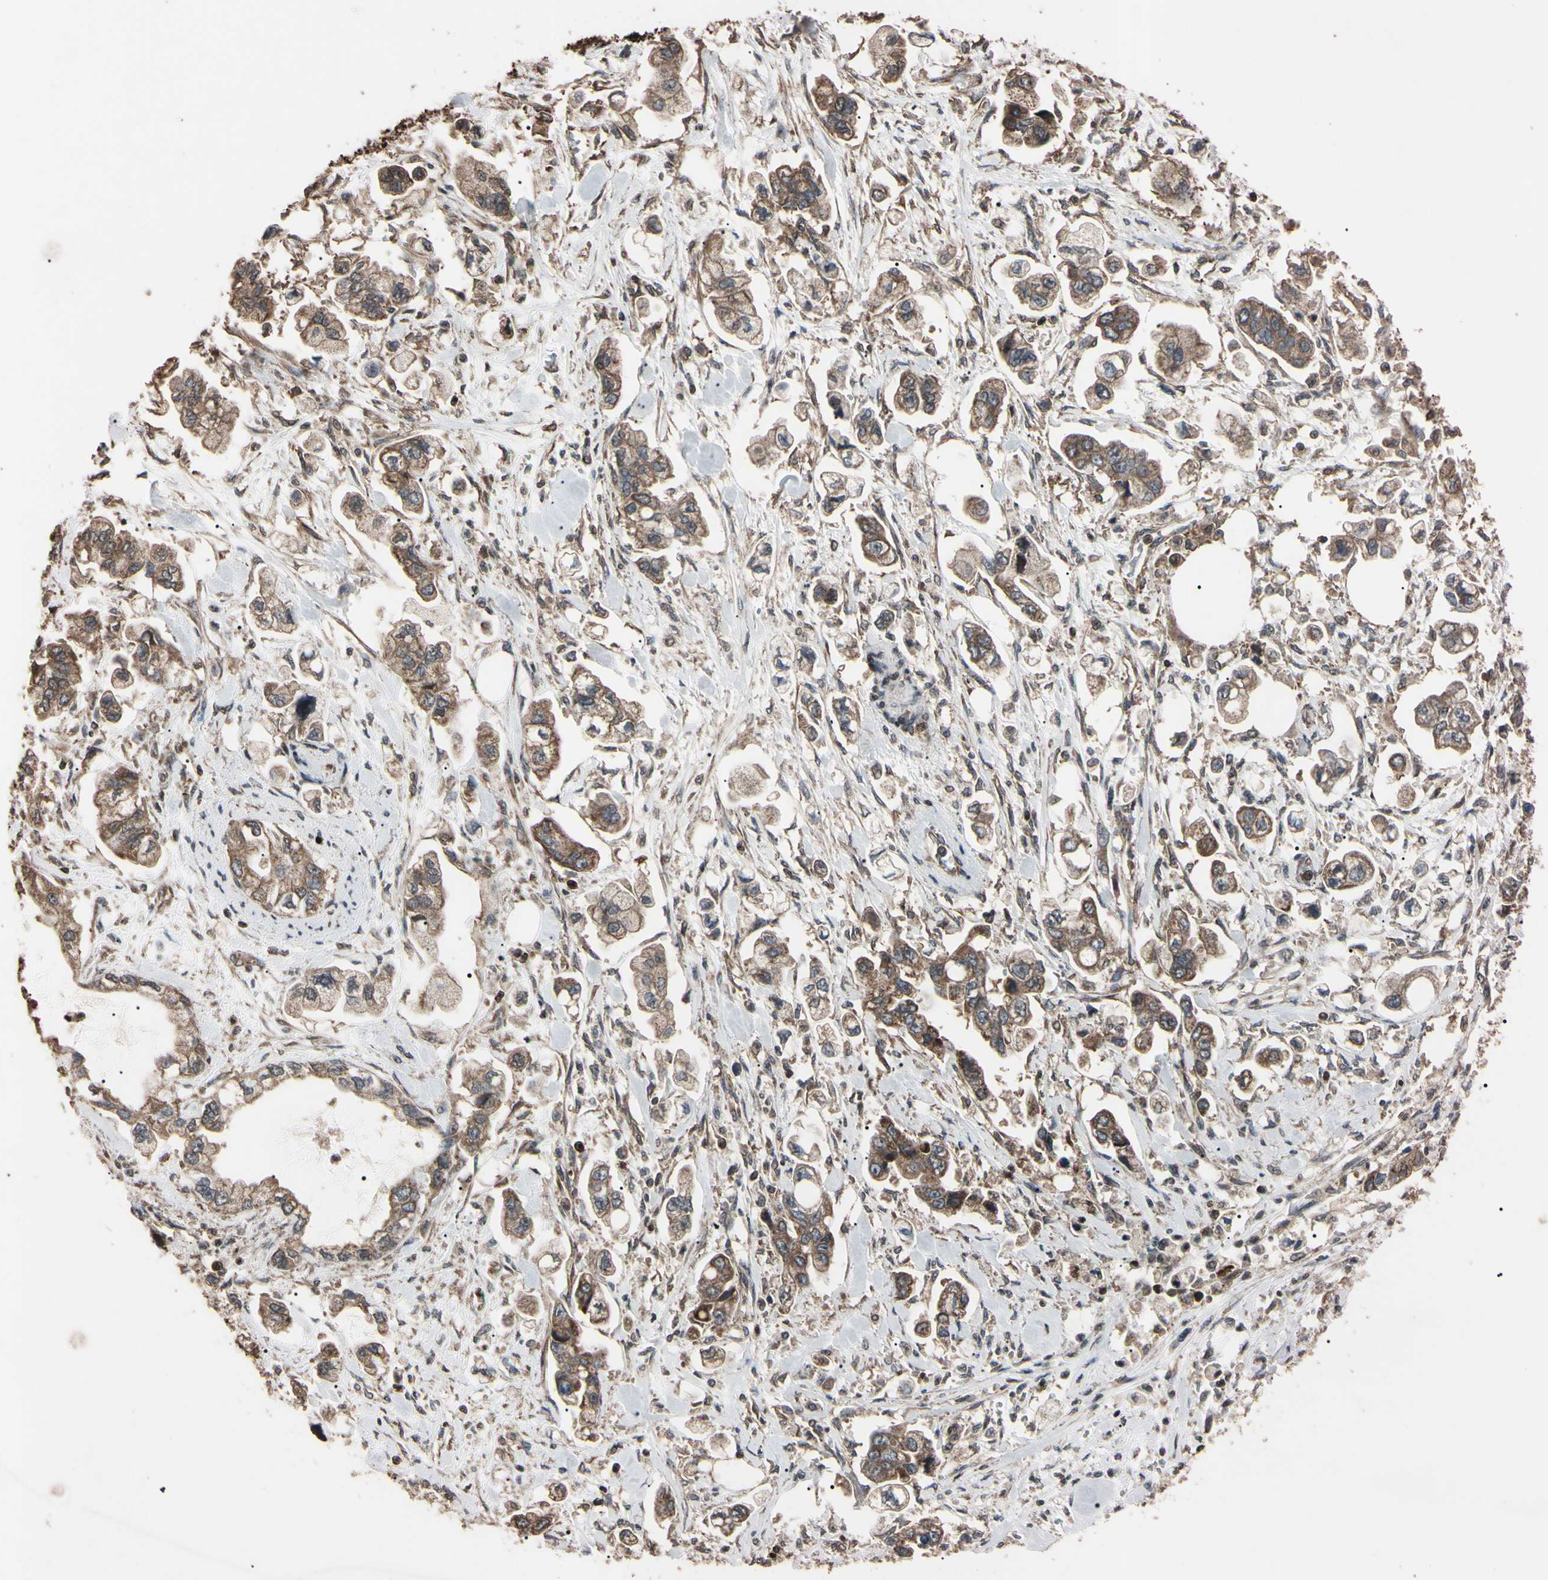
{"staining": {"intensity": "moderate", "quantity": ">75%", "location": "cytoplasmic/membranous"}, "tissue": "stomach cancer", "cell_type": "Tumor cells", "image_type": "cancer", "snomed": [{"axis": "morphology", "description": "Adenocarcinoma, NOS"}, {"axis": "topography", "description": "Stomach"}], "caption": "Moderate cytoplasmic/membranous staining is seen in approximately >75% of tumor cells in stomach cancer (adenocarcinoma).", "gene": "TNFRSF1A", "patient": {"sex": "male", "age": 62}}